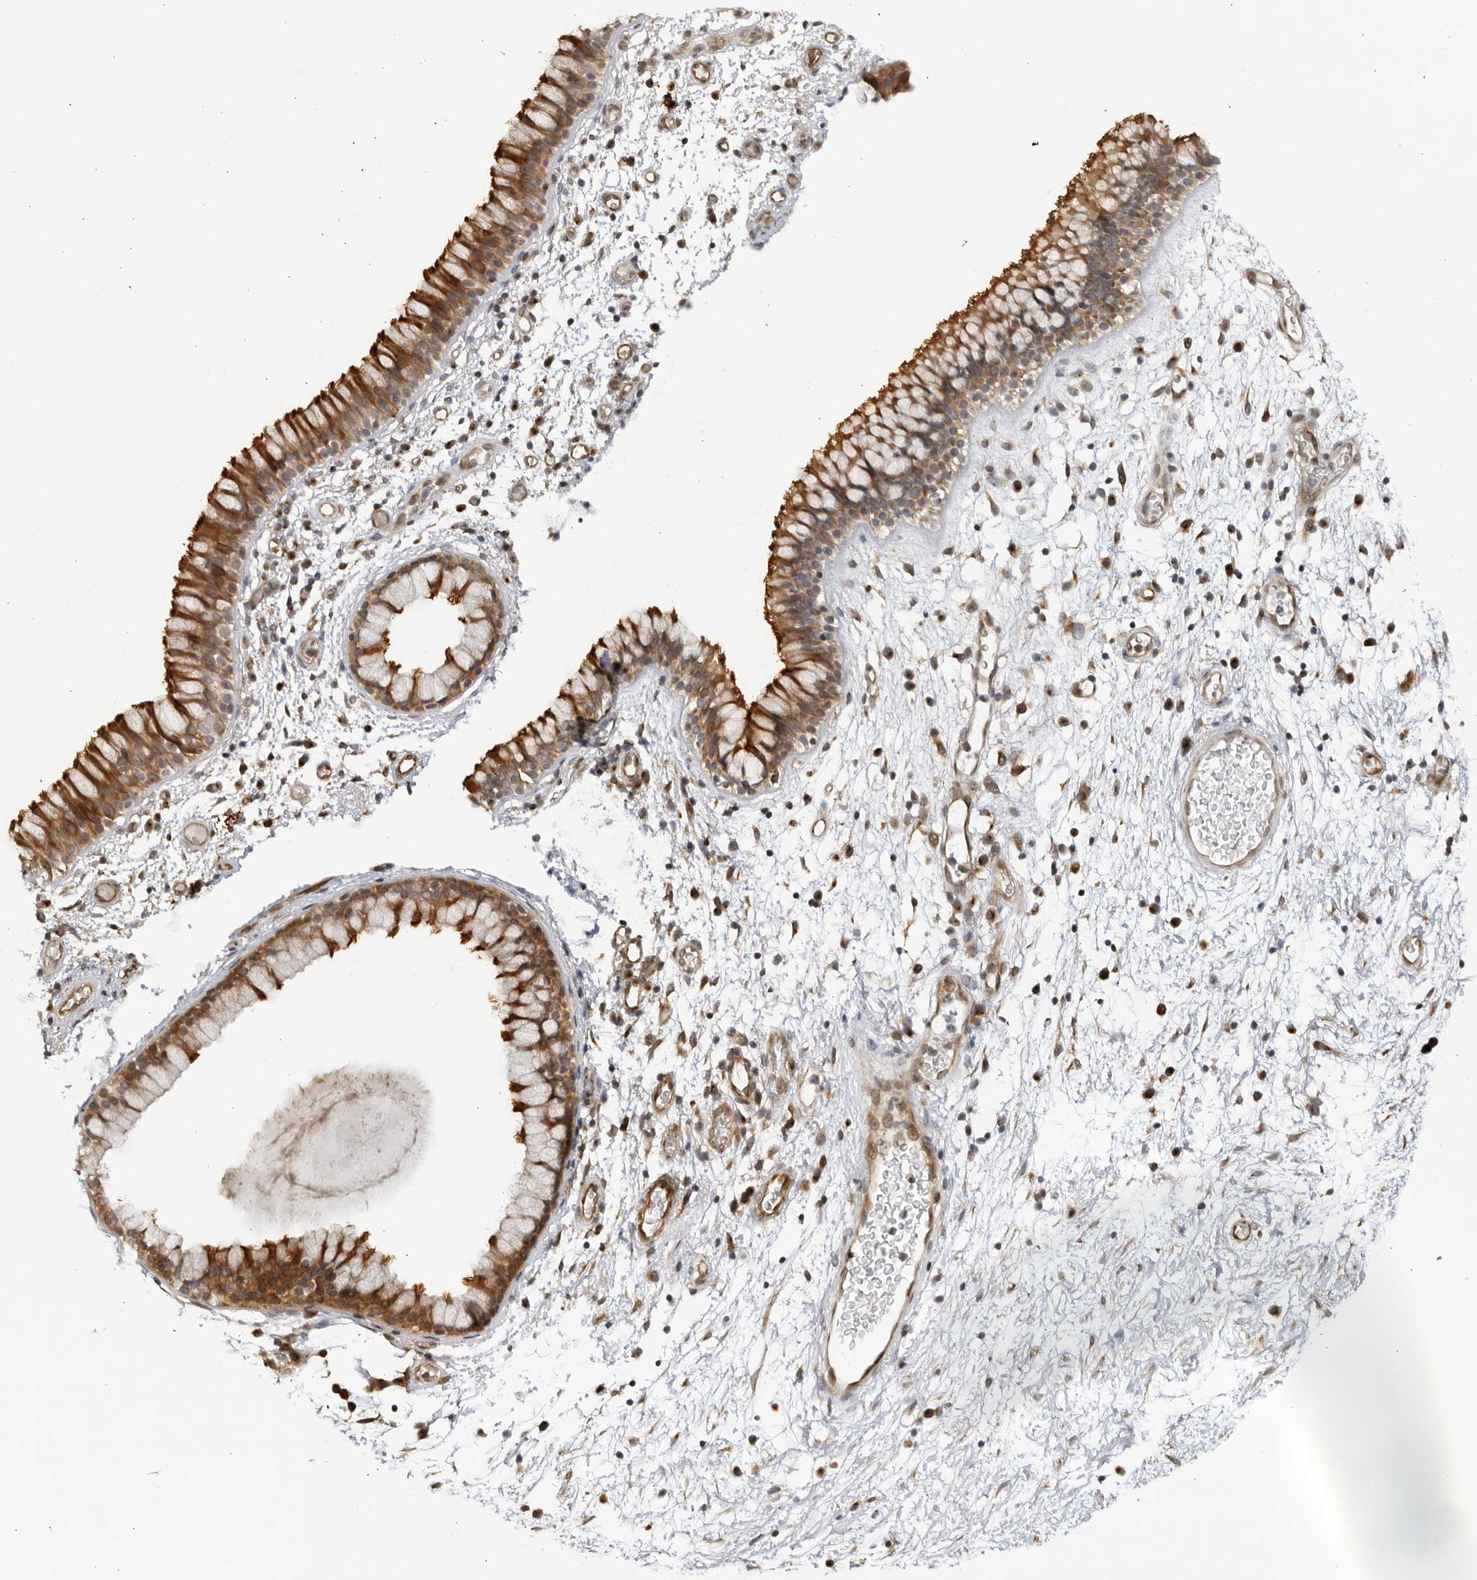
{"staining": {"intensity": "strong", "quantity": "25%-75%", "location": "cytoplasmic/membranous"}, "tissue": "nasopharynx", "cell_type": "Respiratory epithelial cells", "image_type": "normal", "snomed": [{"axis": "morphology", "description": "Normal tissue, NOS"}, {"axis": "morphology", "description": "Inflammation, NOS"}, {"axis": "topography", "description": "Nasopharynx"}], "caption": "IHC of unremarkable human nasopharynx demonstrates high levels of strong cytoplasmic/membranous expression in about 25%-75% of respiratory epithelial cells.", "gene": "CNBD1", "patient": {"sex": "male", "age": 48}}